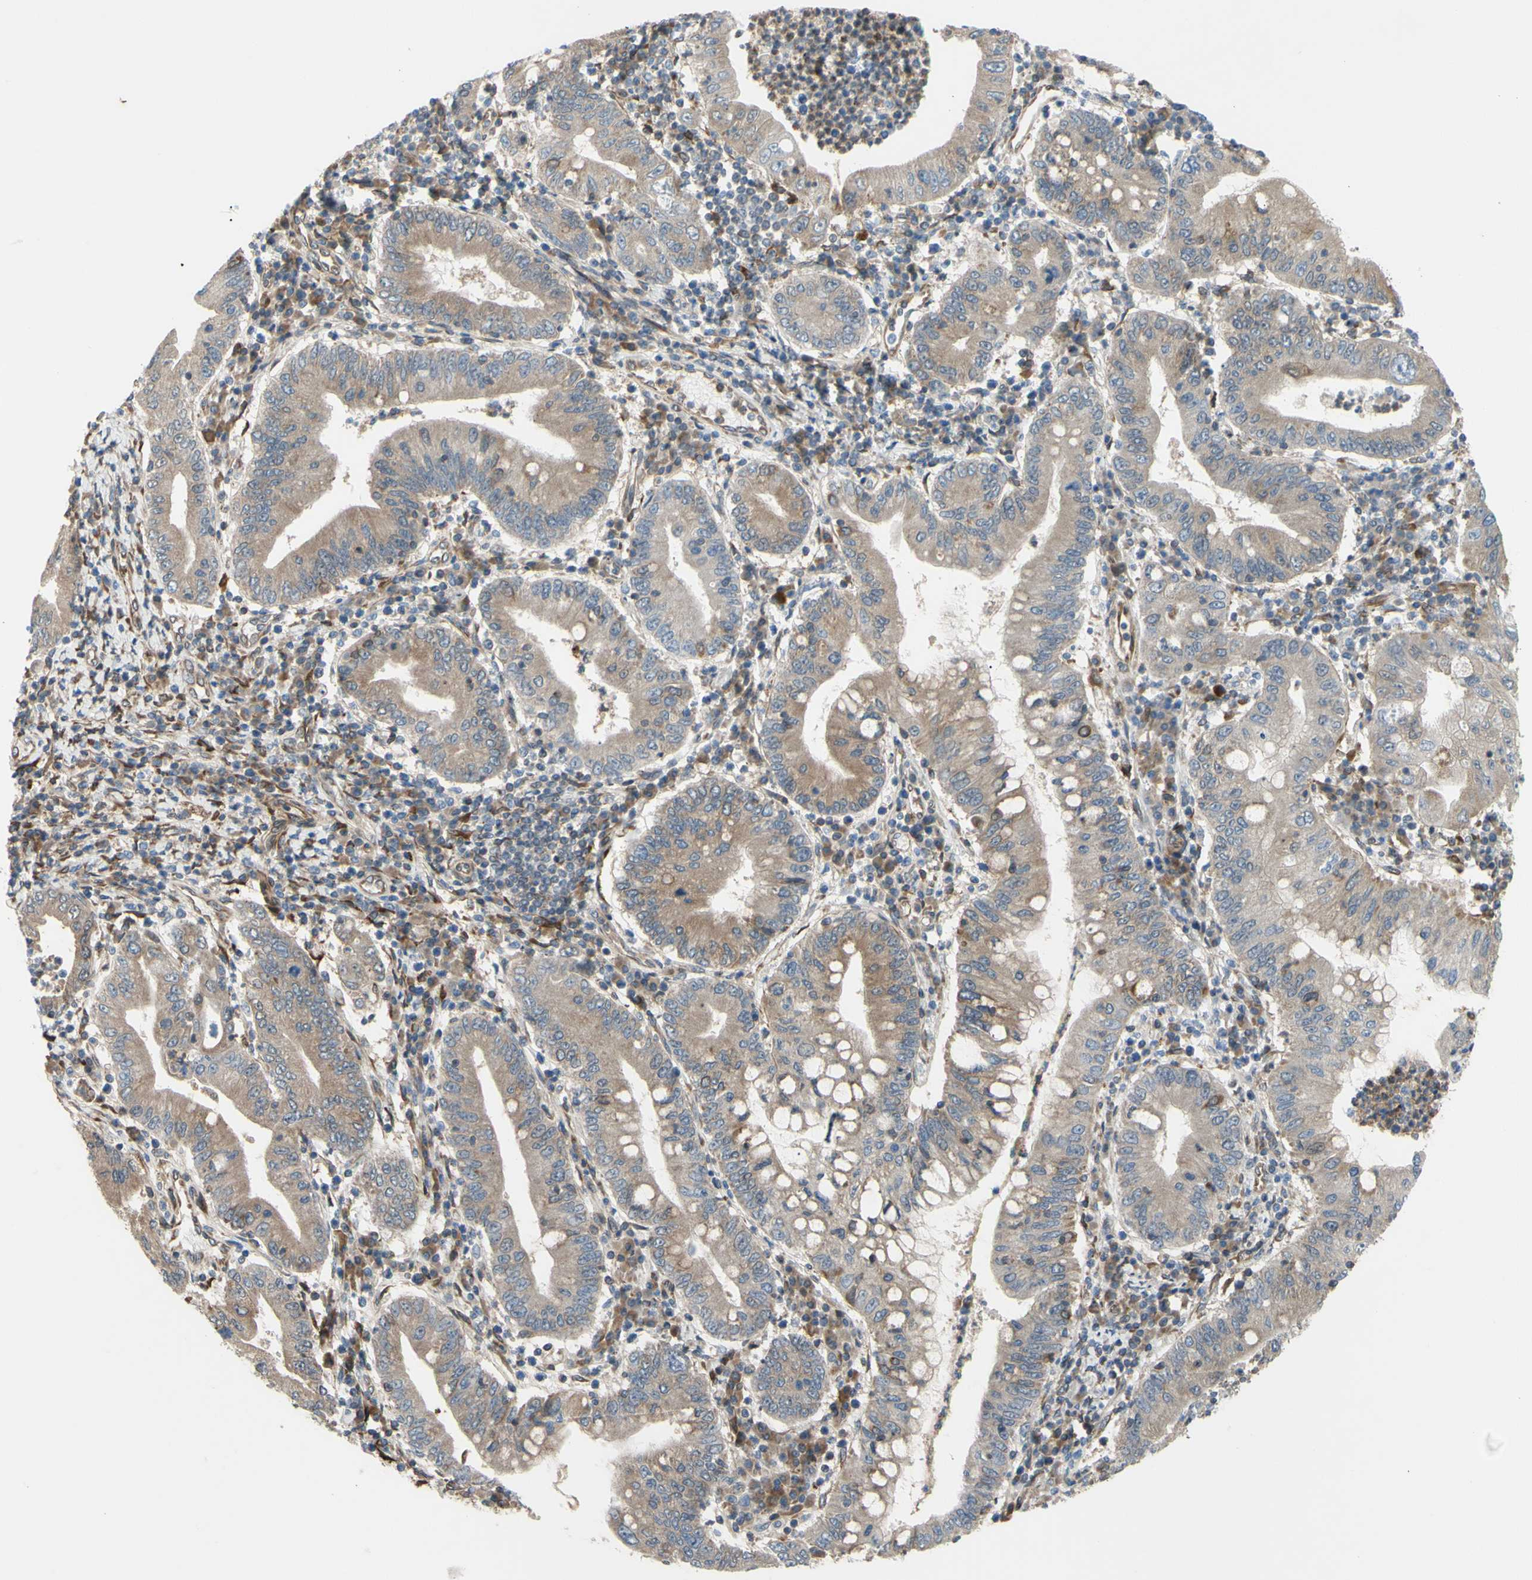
{"staining": {"intensity": "weak", "quantity": ">75%", "location": "cytoplasmic/membranous"}, "tissue": "stomach cancer", "cell_type": "Tumor cells", "image_type": "cancer", "snomed": [{"axis": "morphology", "description": "Normal tissue, NOS"}, {"axis": "morphology", "description": "Adenocarcinoma, NOS"}, {"axis": "topography", "description": "Esophagus"}, {"axis": "topography", "description": "Stomach, upper"}, {"axis": "topography", "description": "Peripheral nerve tissue"}], "caption": "DAB immunohistochemical staining of human stomach cancer (adenocarcinoma) displays weak cytoplasmic/membranous protein staining in approximately >75% of tumor cells.", "gene": "PRAF2", "patient": {"sex": "male", "age": 62}}